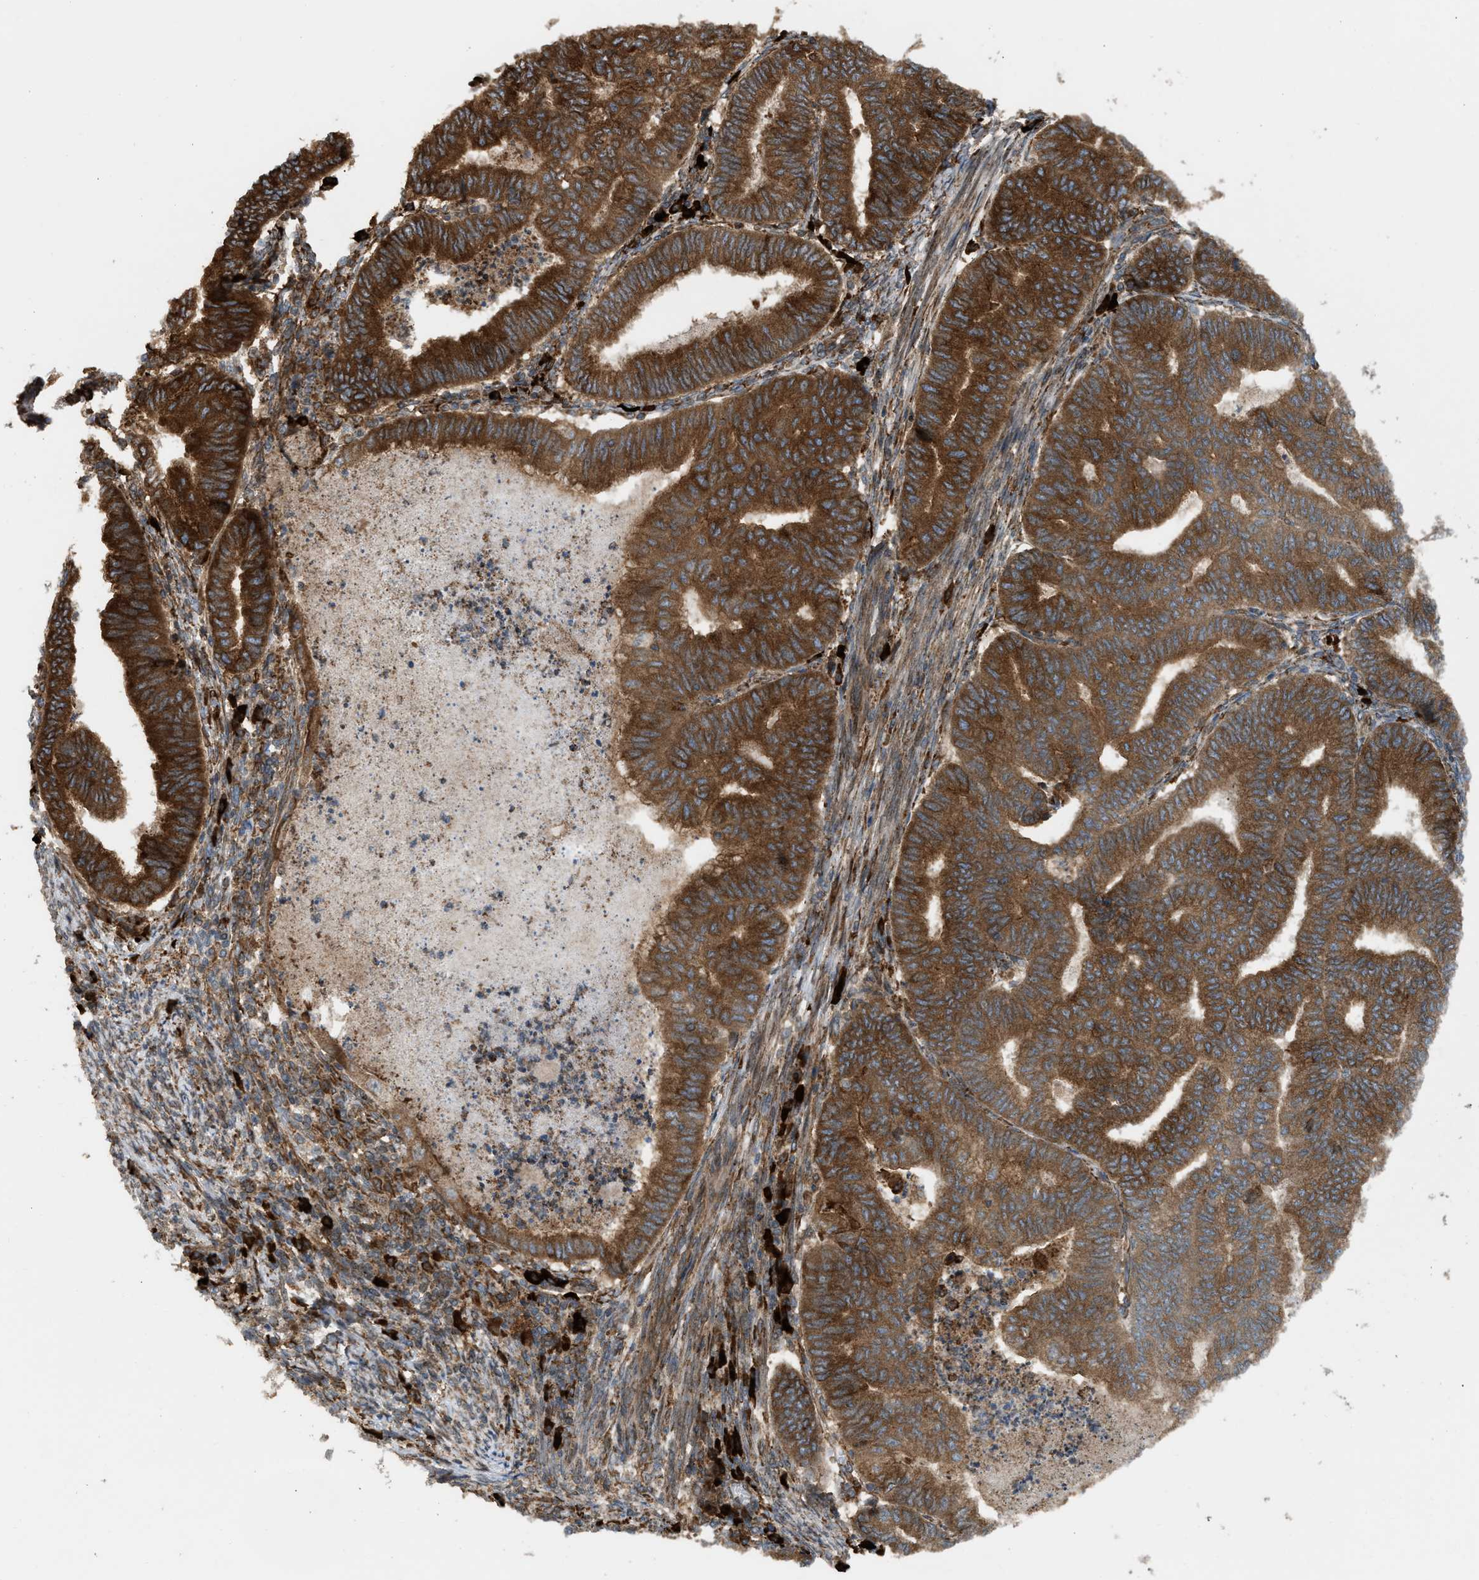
{"staining": {"intensity": "strong", "quantity": ">75%", "location": "cytoplasmic/membranous"}, "tissue": "endometrial cancer", "cell_type": "Tumor cells", "image_type": "cancer", "snomed": [{"axis": "morphology", "description": "Polyp, NOS"}, {"axis": "morphology", "description": "Adenocarcinoma, NOS"}, {"axis": "morphology", "description": "Adenoma, NOS"}, {"axis": "topography", "description": "Endometrium"}], "caption": "Brown immunohistochemical staining in human endometrial adenocarcinoma reveals strong cytoplasmic/membranous staining in about >75% of tumor cells. (Brightfield microscopy of DAB IHC at high magnification).", "gene": "BAIAP2L1", "patient": {"sex": "female", "age": 79}}